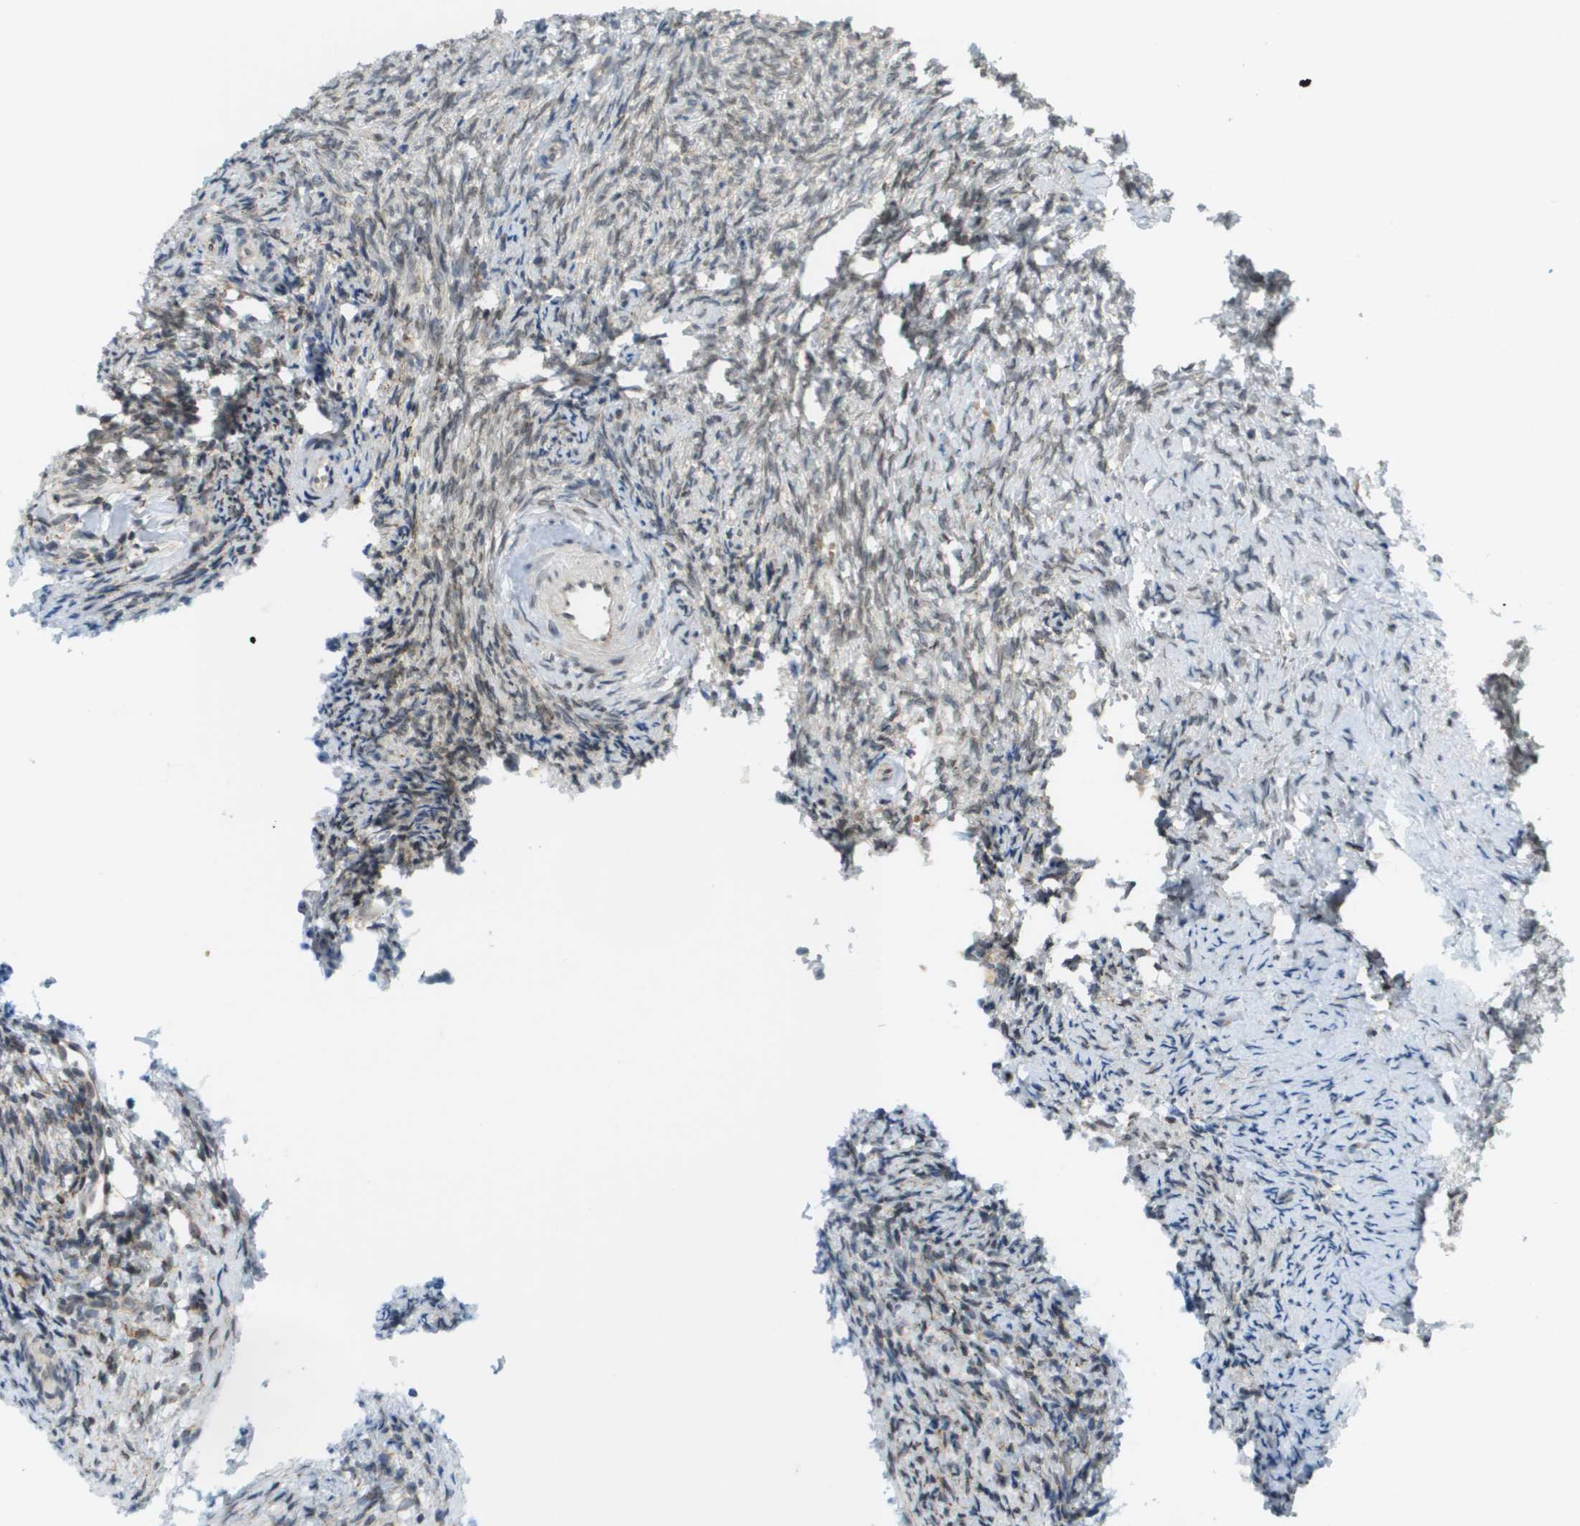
{"staining": {"intensity": "weak", "quantity": "<25%", "location": "cytoplasmic/membranous"}, "tissue": "ovary", "cell_type": "Ovarian stroma cells", "image_type": "normal", "snomed": [{"axis": "morphology", "description": "Normal tissue, NOS"}, {"axis": "topography", "description": "Ovary"}], "caption": "IHC of benign human ovary exhibits no expression in ovarian stroma cells. The staining is performed using DAB brown chromogen with nuclei counter-stained in using hematoxylin.", "gene": "CACNB4", "patient": {"sex": "female", "age": 41}}